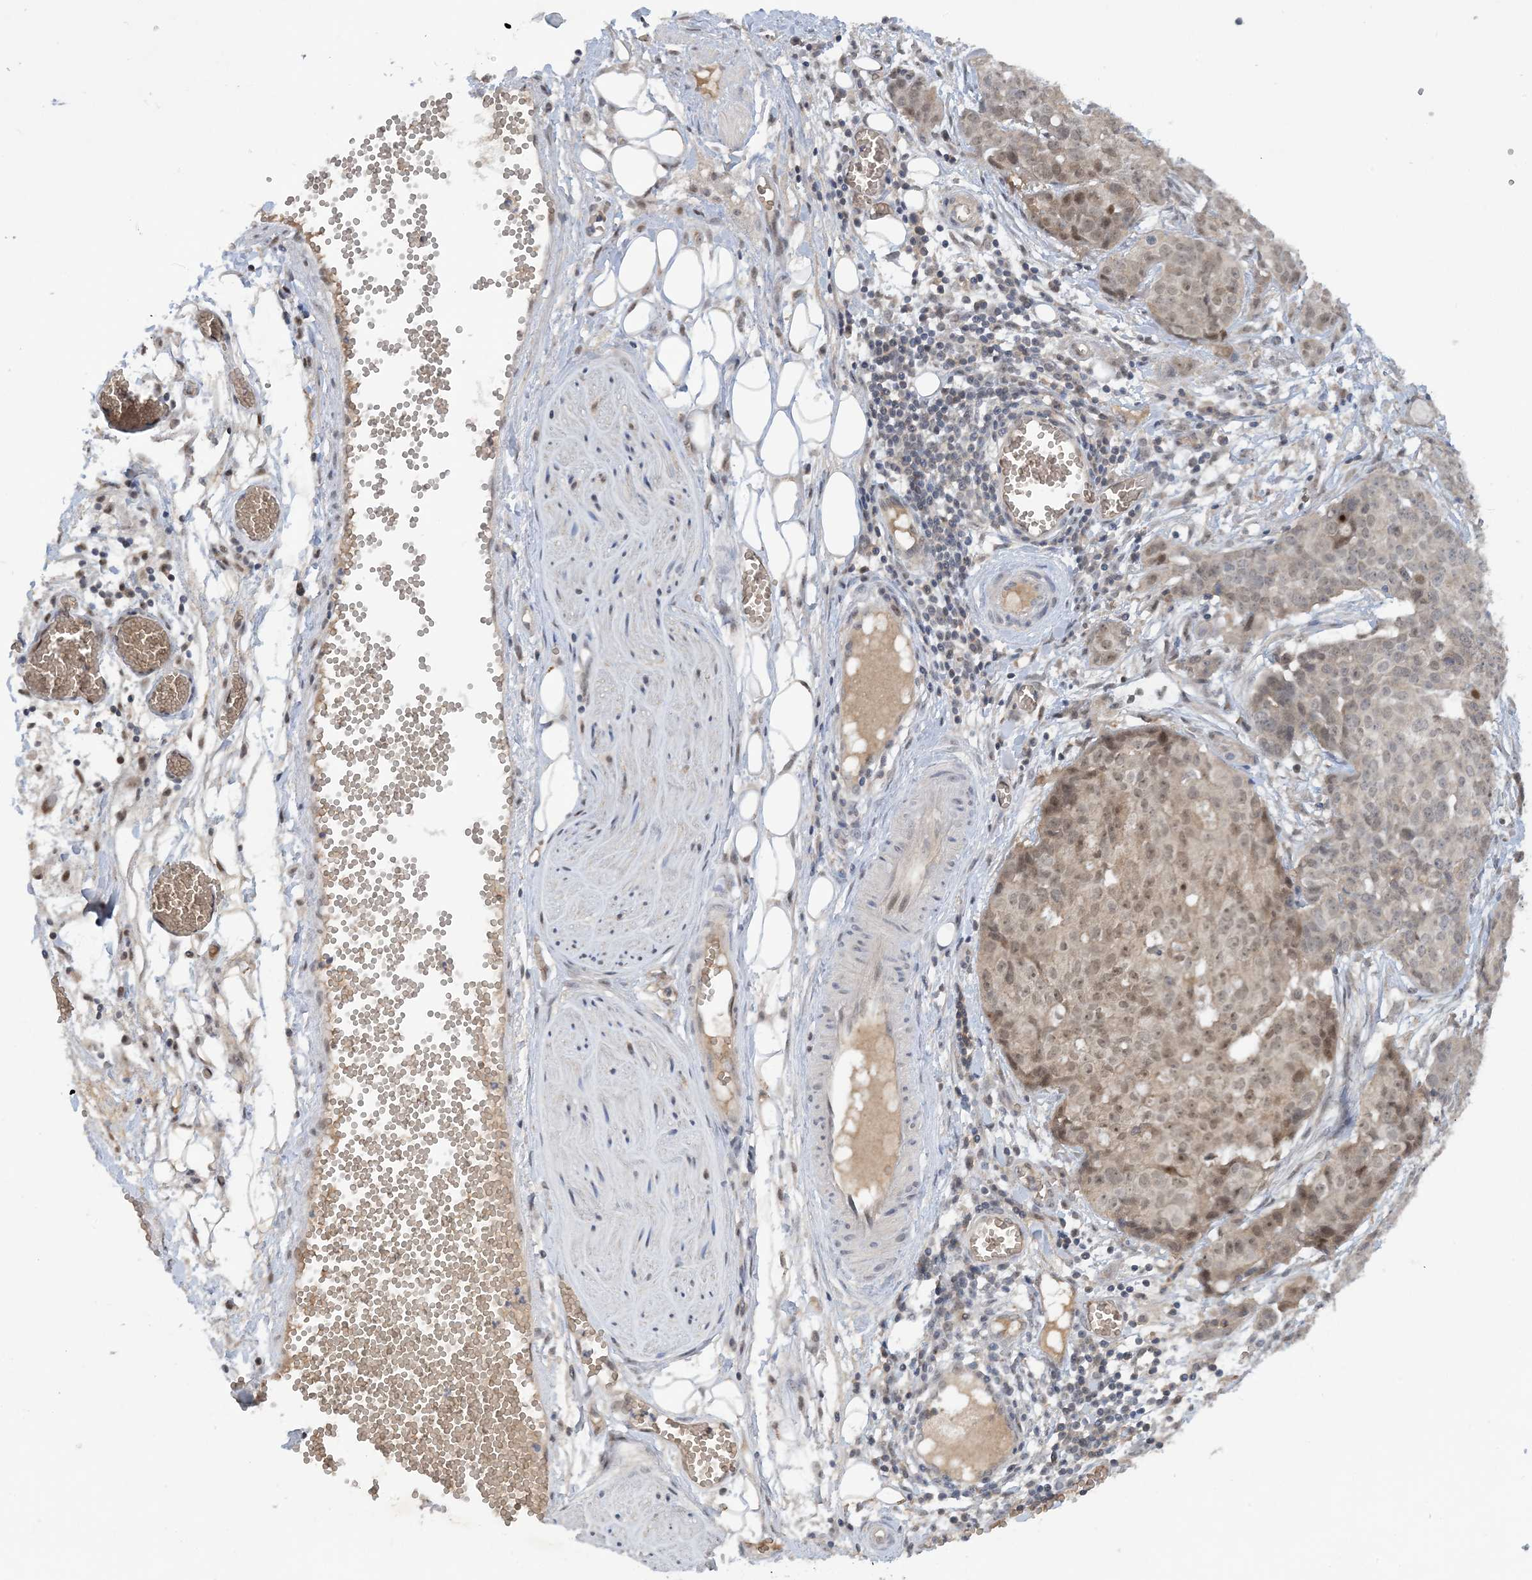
{"staining": {"intensity": "moderate", "quantity": "25%-75%", "location": "nuclear"}, "tissue": "ovarian cancer", "cell_type": "Tumor cells", "image_type": "cancer", "snomed": [{"axis": "morphology", "description": "Cystadenocarcinoma, serous, NOS"}, {"axis": "topography", "description": "Soft tissue"}, {"axis": "topography", "description": "Ovary"}], "caption": "This is an image of IHC staining of ovarian cancer (serous cystadenocarcinoma), which shows moderate expression in the nuclear of tumor cells.", "gene": "UBE2E1", "patient": {"sex": "female", "age": 57}}